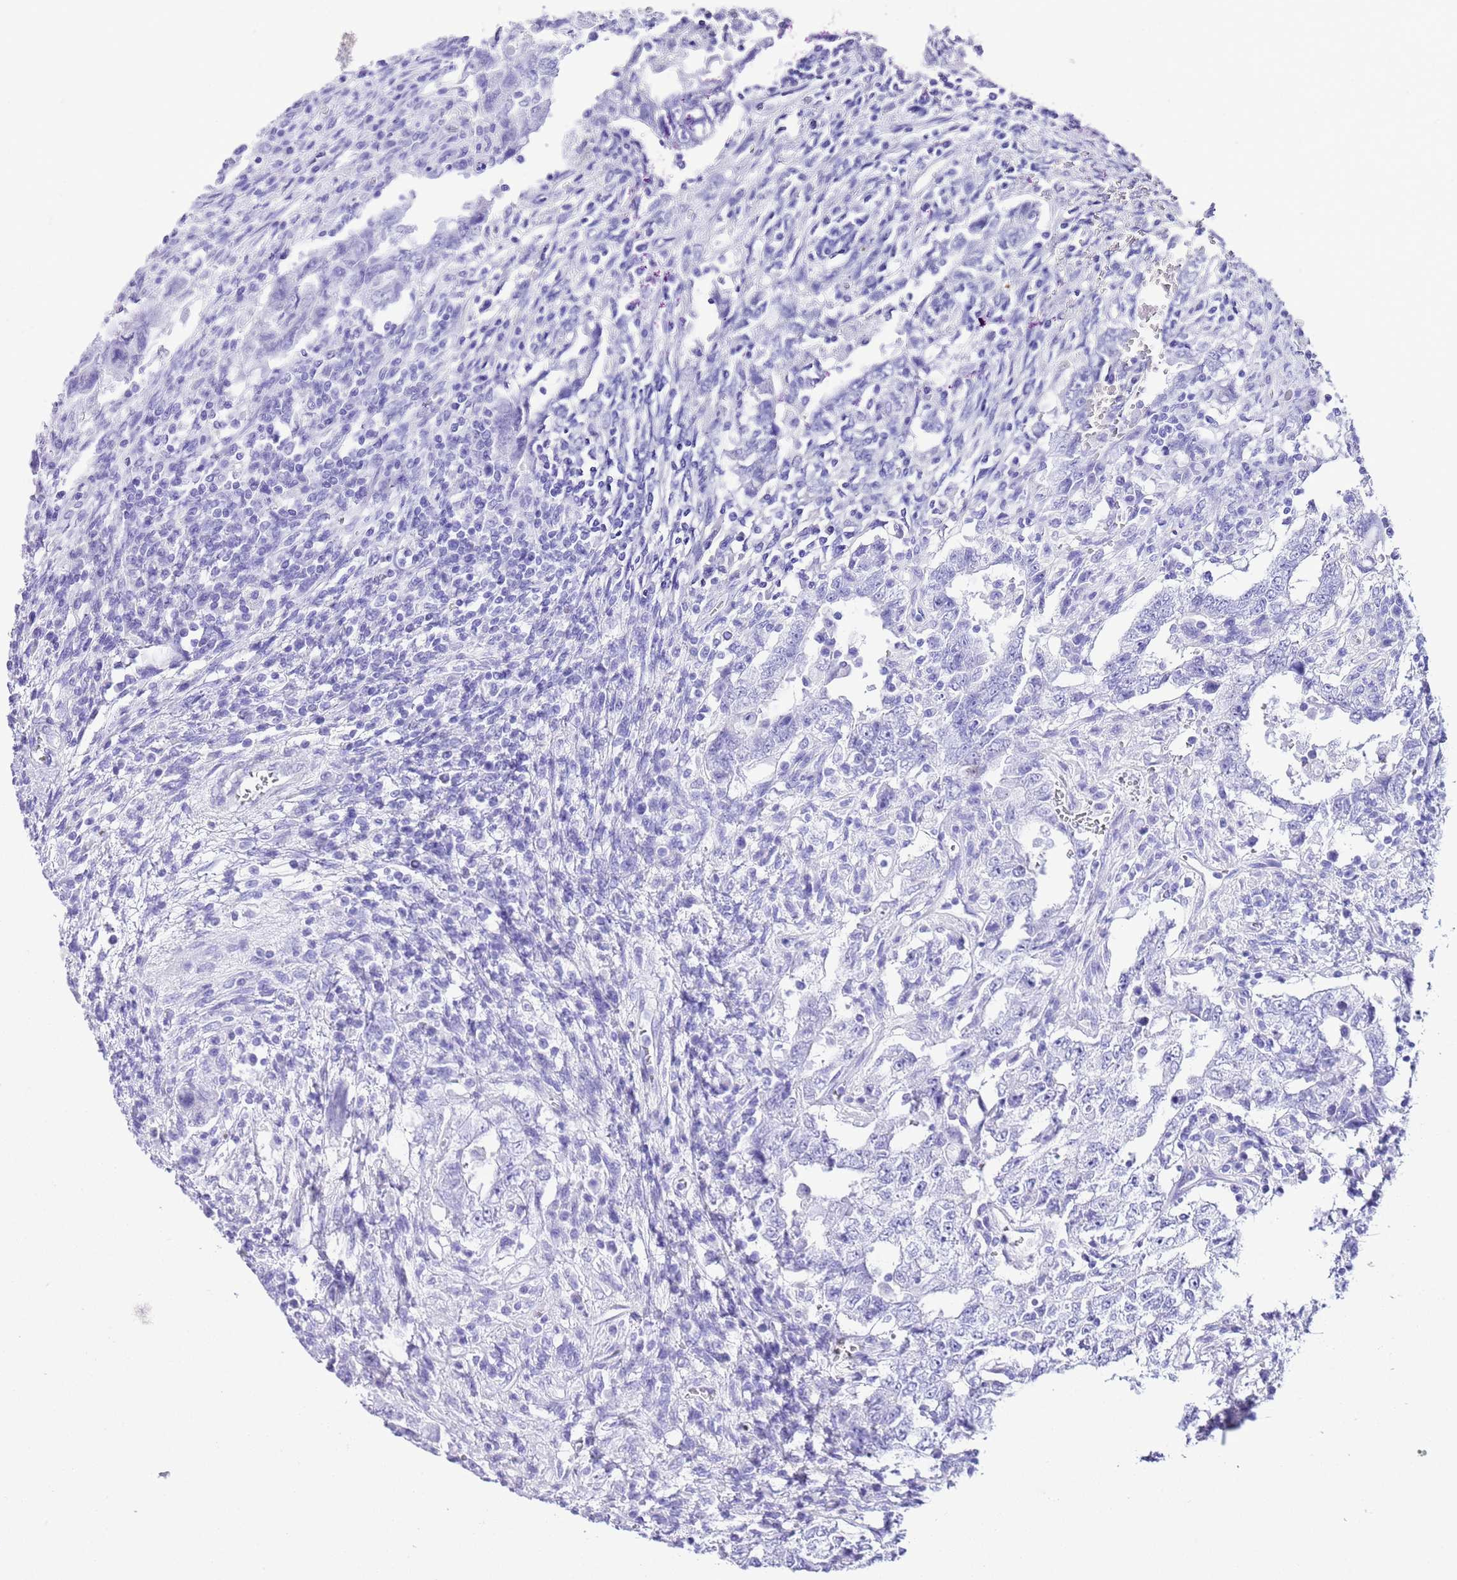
{"staining": {"intensity": "negative", "quantity": "none", "location": "none"}, "tissue": "testis cancer", "cell_type": "Tumor cells", "image_type": "cancer", "snomed": [{"axis": "morphology", "description": "Carcinoma, Embryonal, NOS"}, {"axis": "topography", "description": "Testis"}], "caption": "IHC of human testis cancer exhibits no expression in tumor cells. The staining is performed using DAB brown chromogen with nuclei counter-stained in using hematoxylin.", "gene": "KCNC1", "patient": {"sex": "male", "age": 26}}